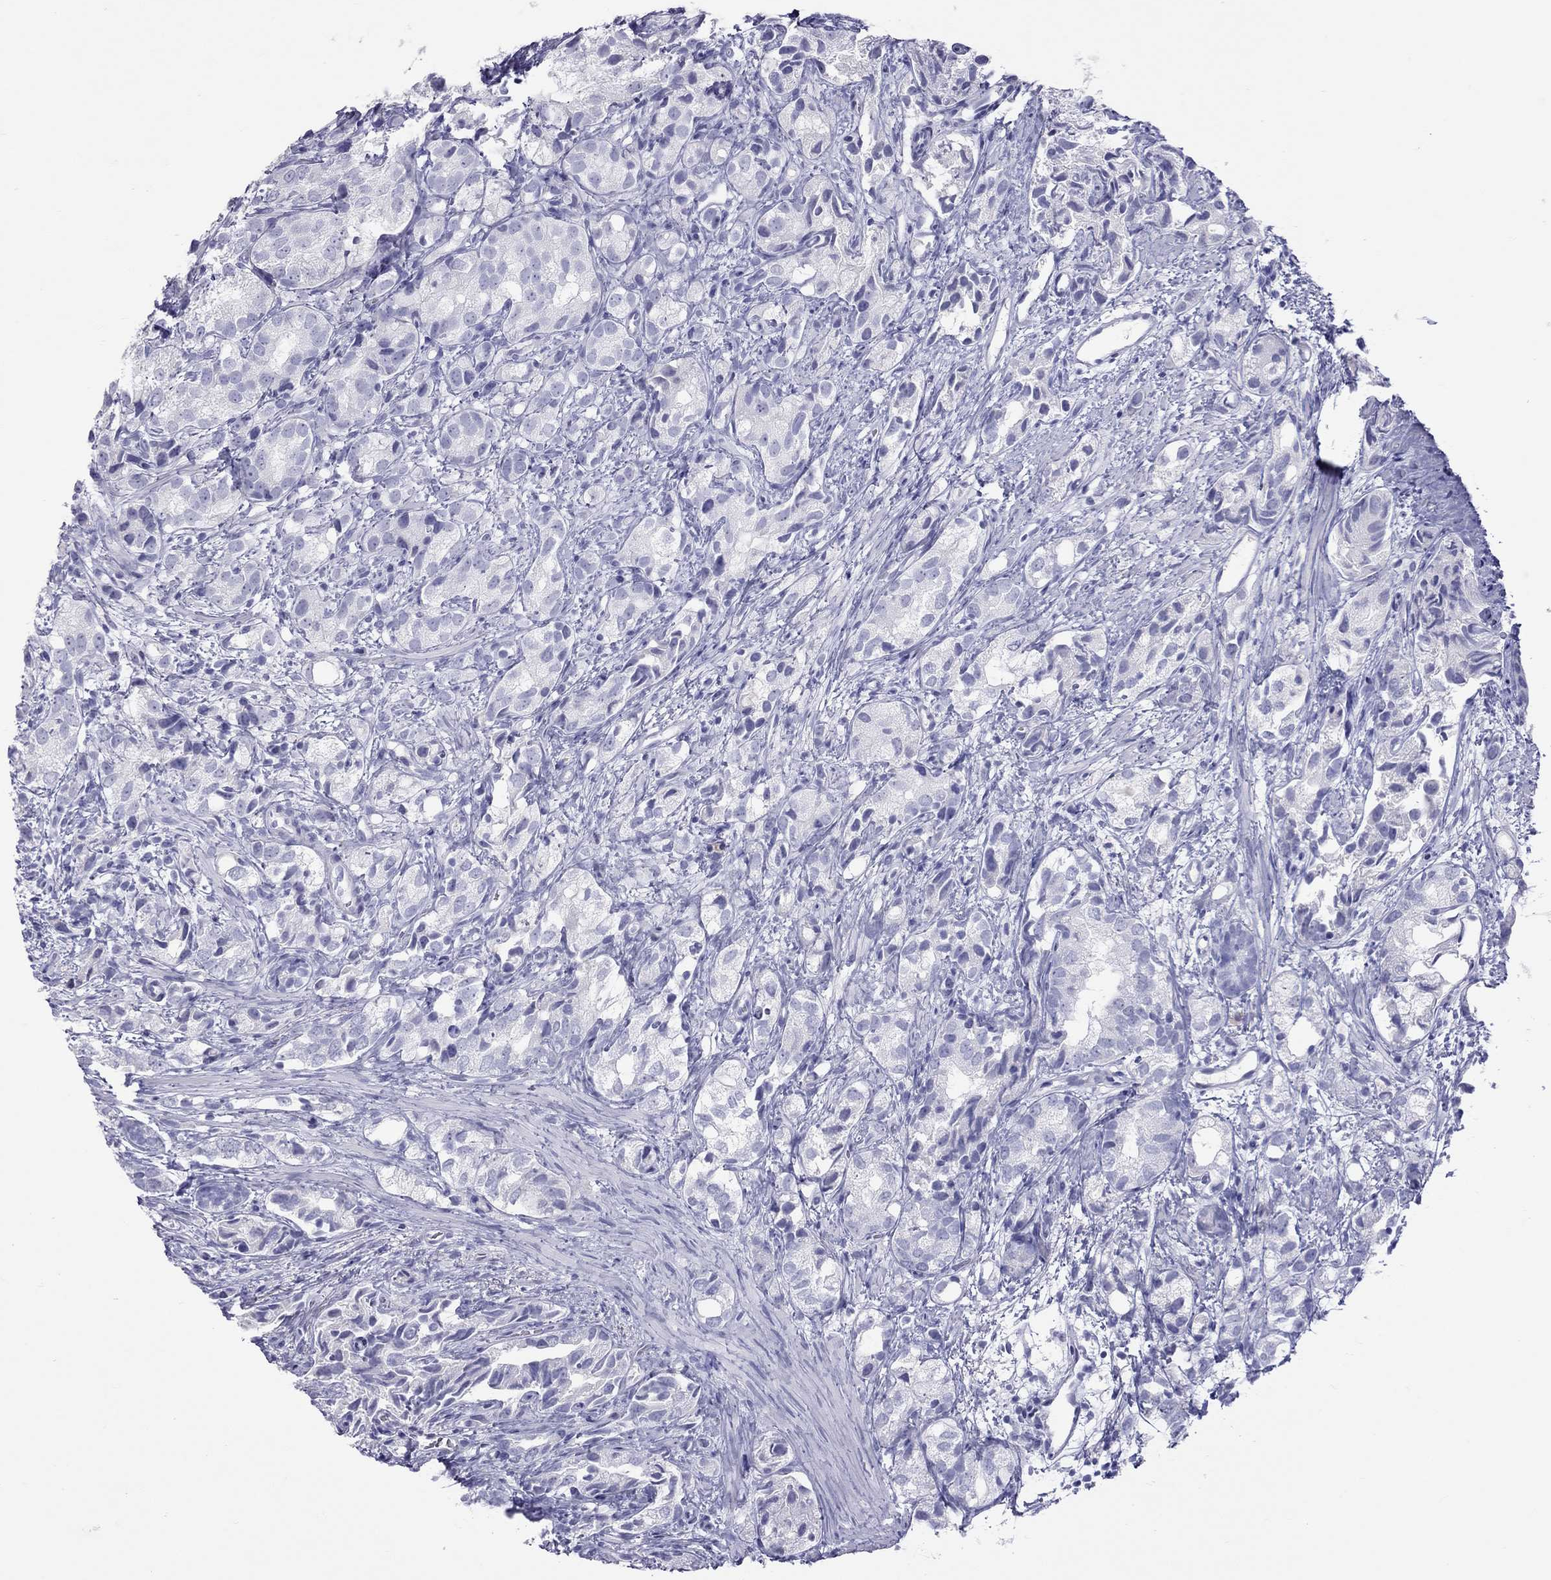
{"staining": {"intensity": "negative", "quantity": "none", "location": "none"}, "tissue": "prostate cancer", "cell_type": "Tumor cells", "image_type": "cancer", "snomed": [{"axis": "morphology", "description": "Adenocarcinoma, High grade"}, {"axis": "topography", "description": "Prostate"}], "caption": "Immunohistochemistry of adenocarcinoma (high-grade) (prostate) exhibits no positivity in tumor cells.", "gene": "STAG3", "patient": {"sex": "male", "age": 82}}